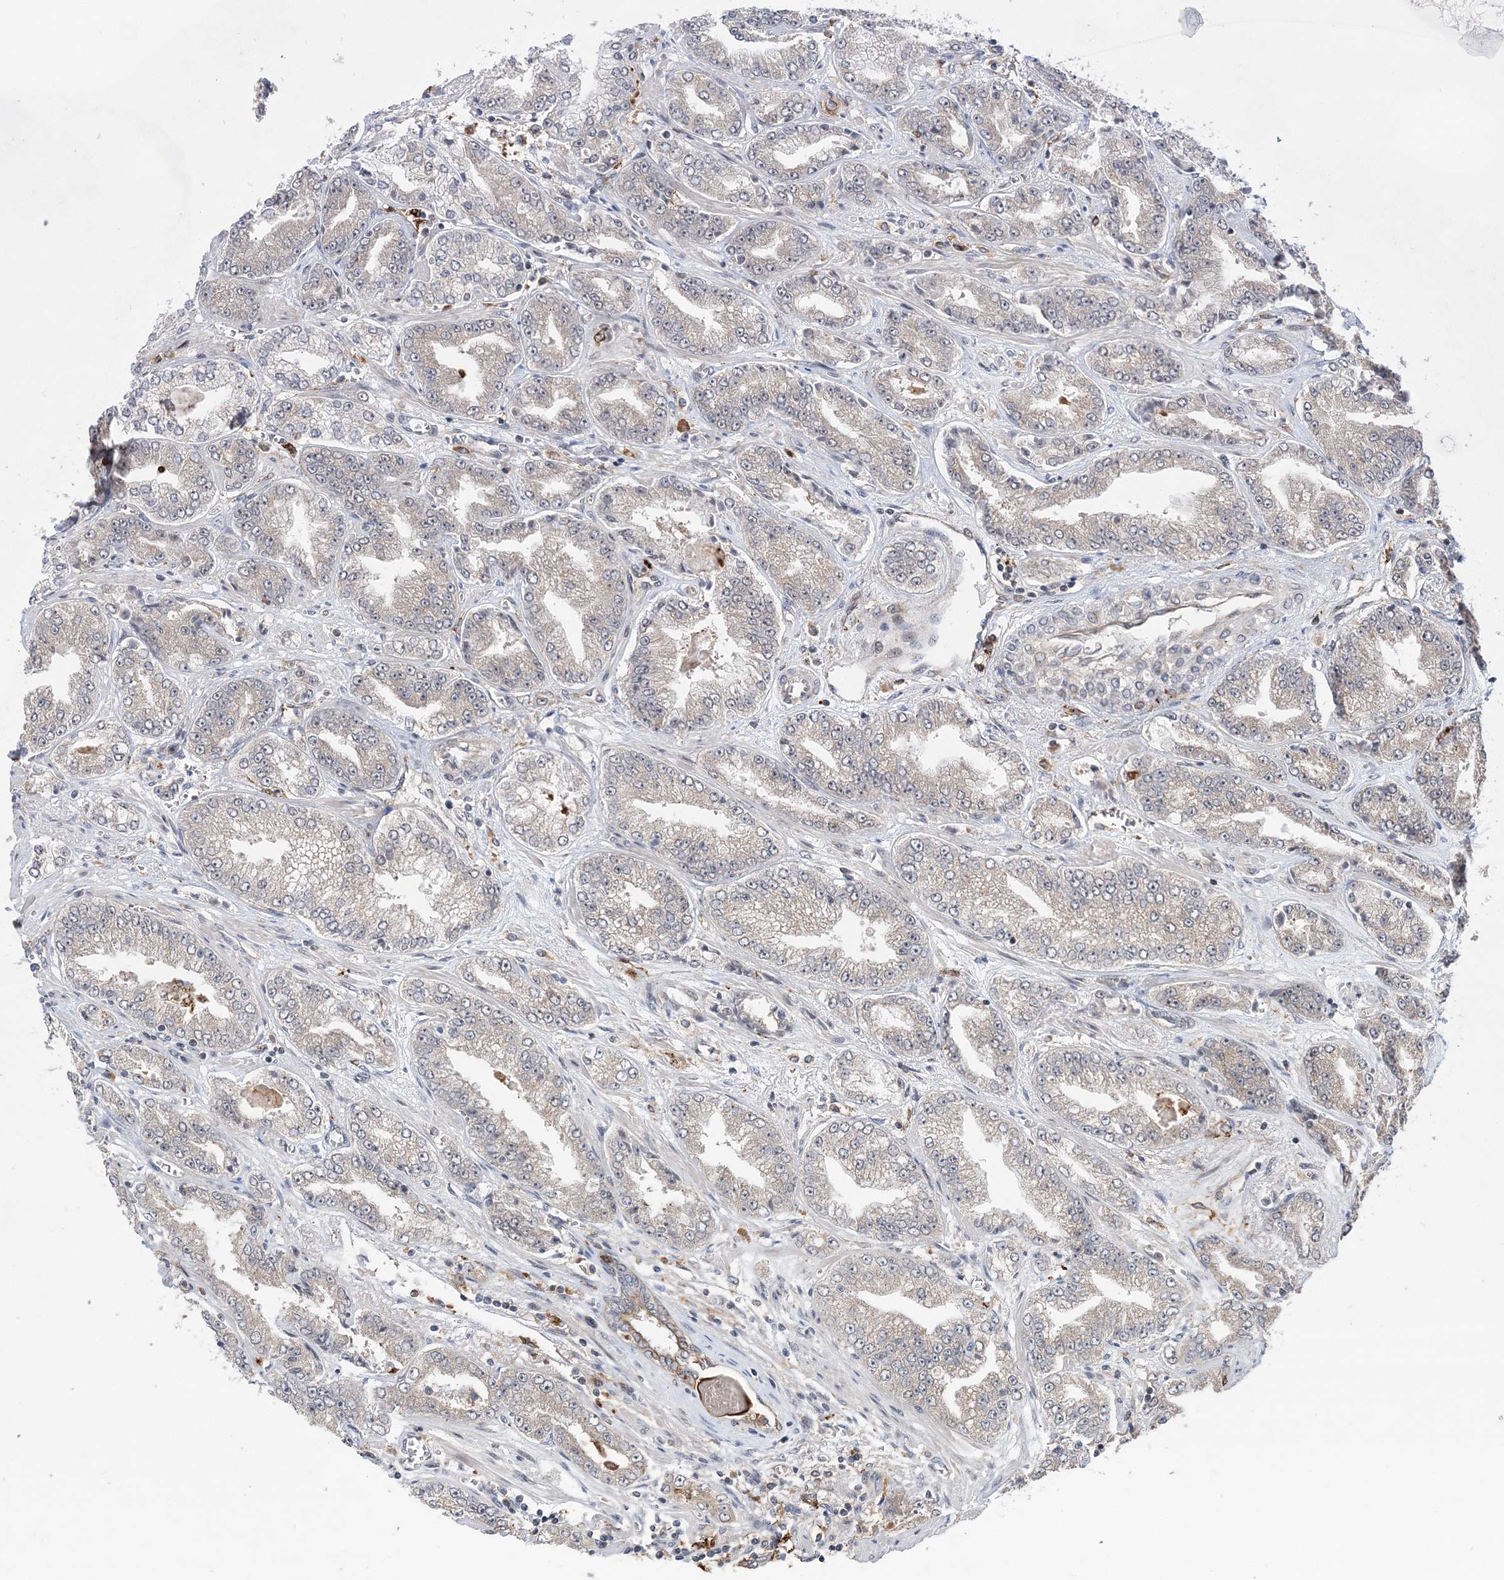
{"staining": {"intensity": "negative", "quantity": "none", "location": "none"}, "tissue": "prostate cancer", "cell_type": "Tumor cells", "image_type": "cancer", "snomed": [{"axis": "morphology", "description": "Adenocarcinoma, High grade"}, {"axis": "topography", "description": "Prostate"}], "caption": "Immunohistochemistry (IHC) micrograph of neoplastic tissue: prostate adenocarcinoma (high-grade) stained with DAB demonstrates no significant protein expression in tumor cells. Brightfield microscopy of immunohistochemistry stained with DAB (brown) and hematoxylin (blue), captured at high magnification.", "gene": "ANAPC15", "patient": {"sex": "male", "age": 71}}